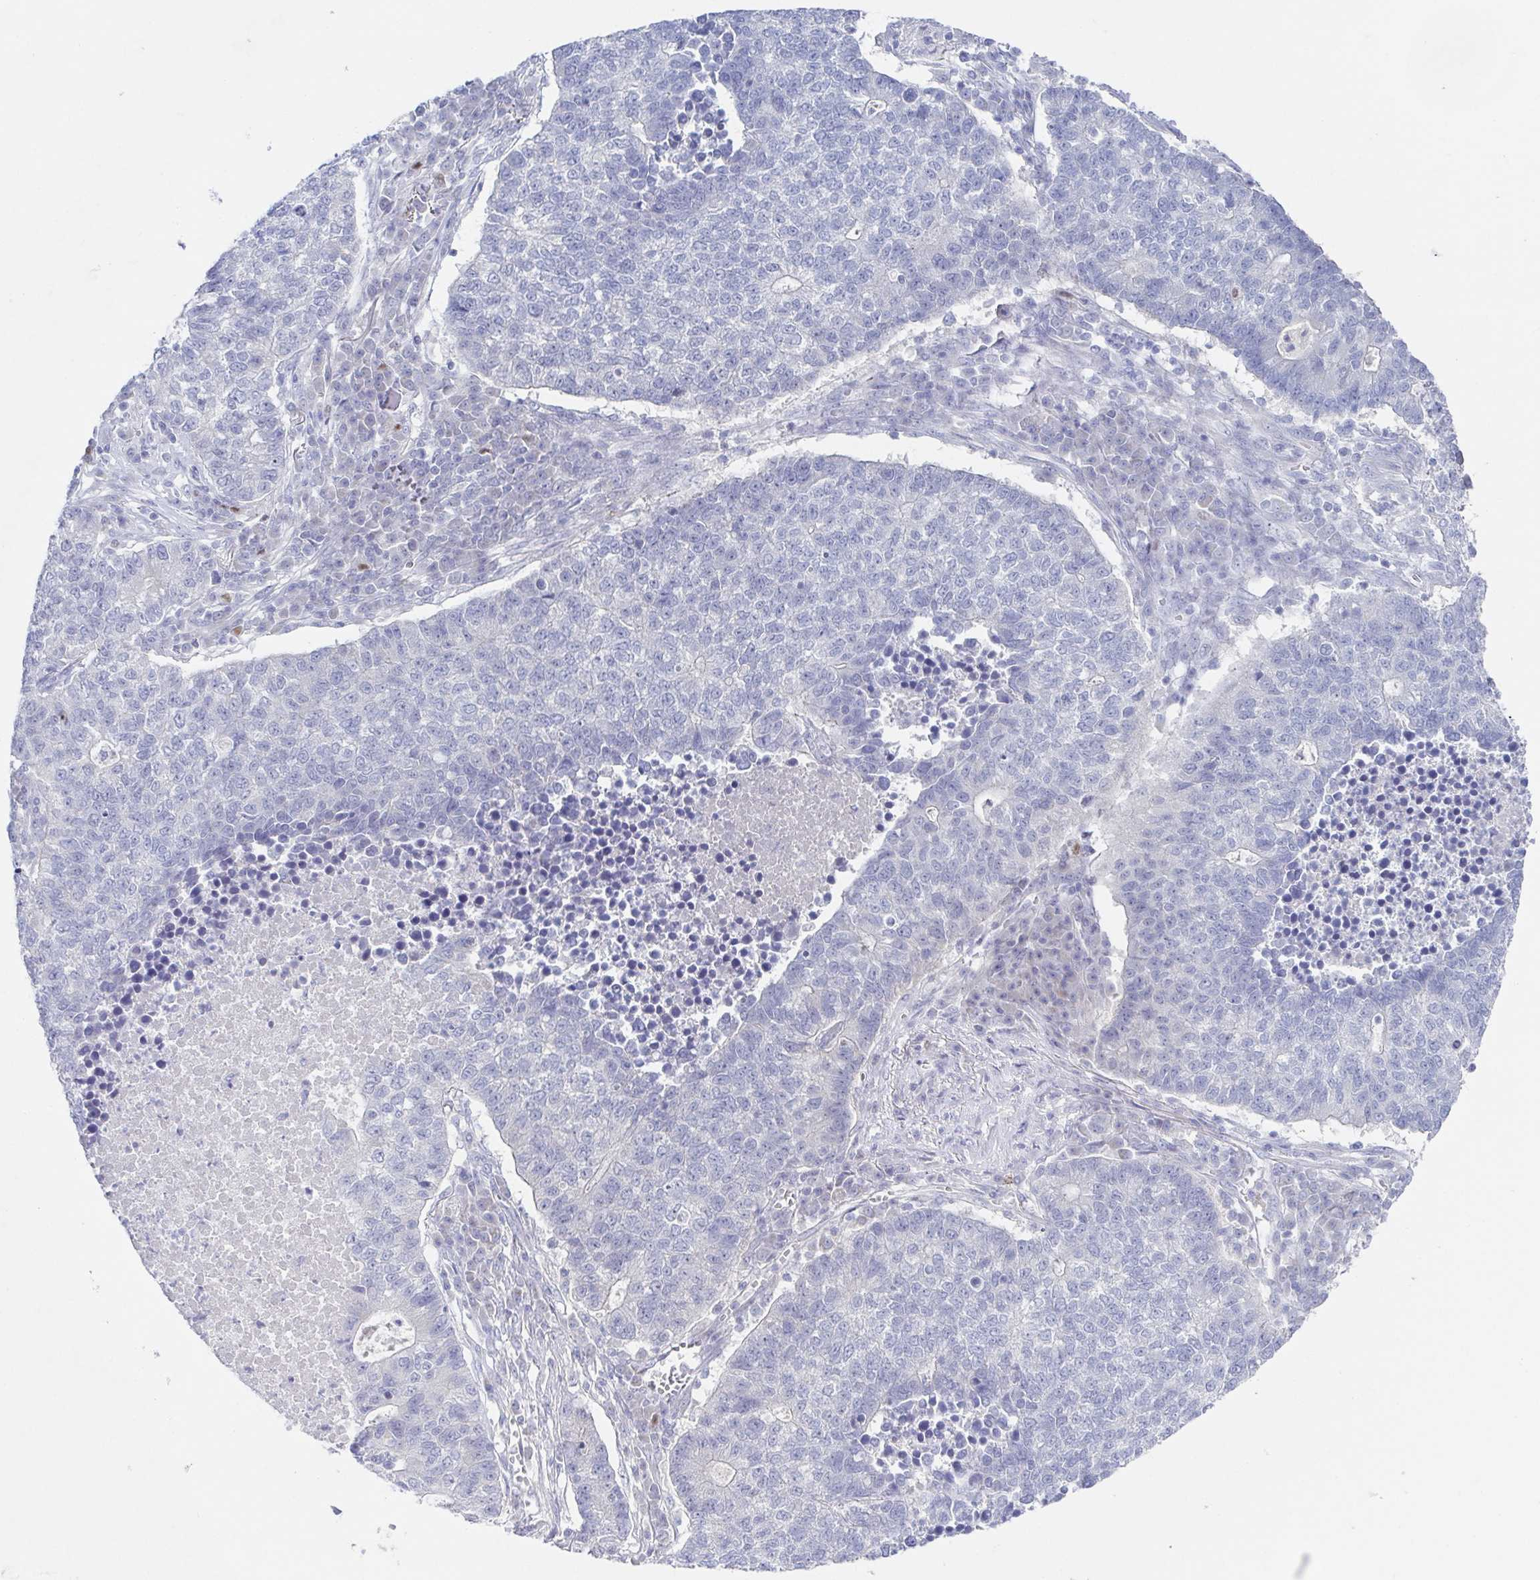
{"staining": {"intensity": "negative", "quantity": "none", "location": "none"}, "tissue": "lung cancer", "cell_type": "Tumor cells", "image_type": "cancer", "snomed": [{"axis": "morphology", "description": "Adenocarcinoma, NOS"}, {"axis": "topography", "description": "Lung"}], "caption": "Immunohistochemical staining of lung cancer reveals no significant positivity in tumor cells.", "gene": "HTR2A", "patient": {"sex": "male", "age": 57}}